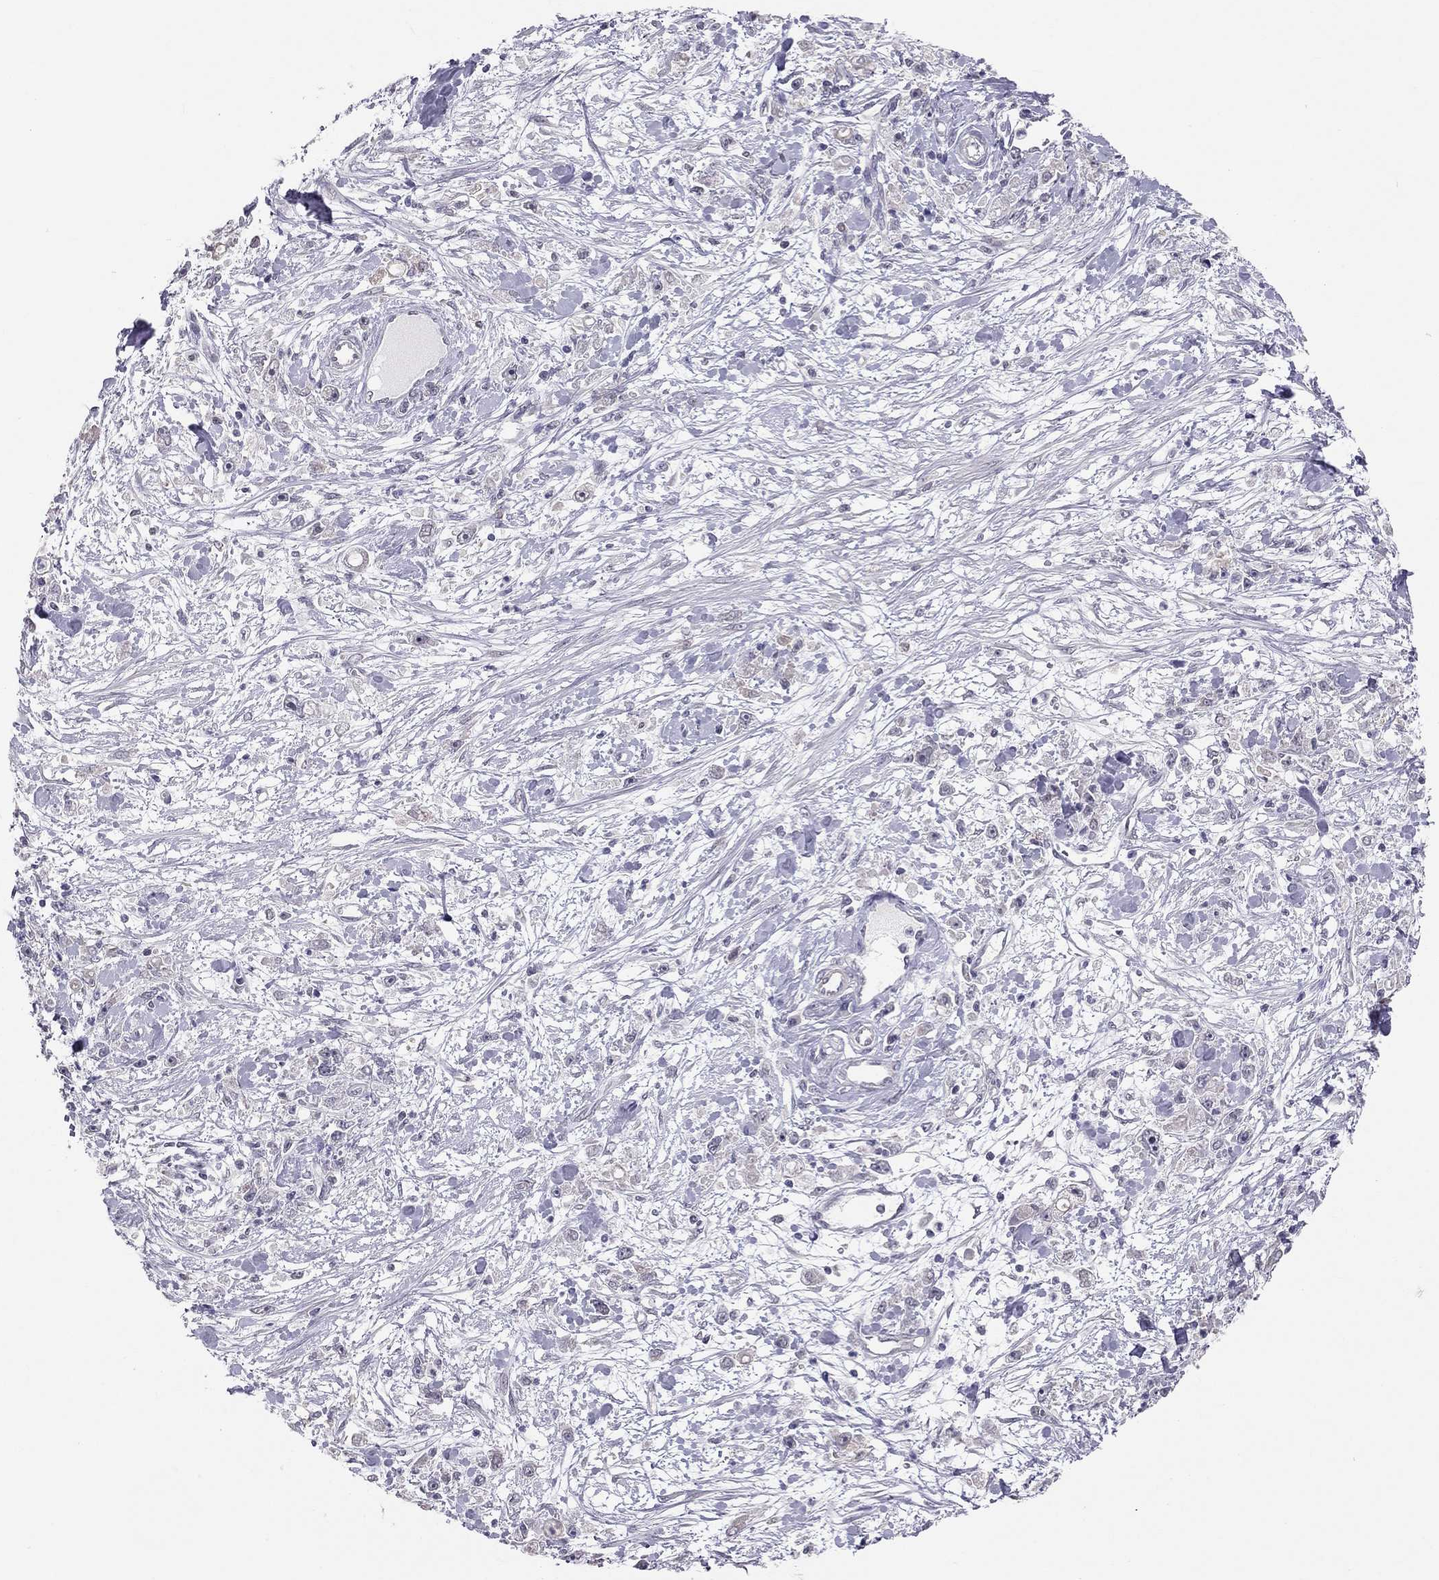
{"staining": {"intensity": "negative", "quantity": "none", "location": "none"}, "tissue": "stomach cancer", "cell_type": "Tumor cells", "image_type": "cancer", "snomed": [{"axis": "morphology", "description": "Adenocarcinoma, NOS"}, {"axis": "topography", "description": "Stomach"}], "caption": "This micrograph is of stomach cancer stained with immunohistochemistry to label a protein in brown with the nuclei are counter-stained blue. There is no positivity in tumor cells.", "gene": "HSF2BP", "patient": {"sex": "female", "age": 59}}